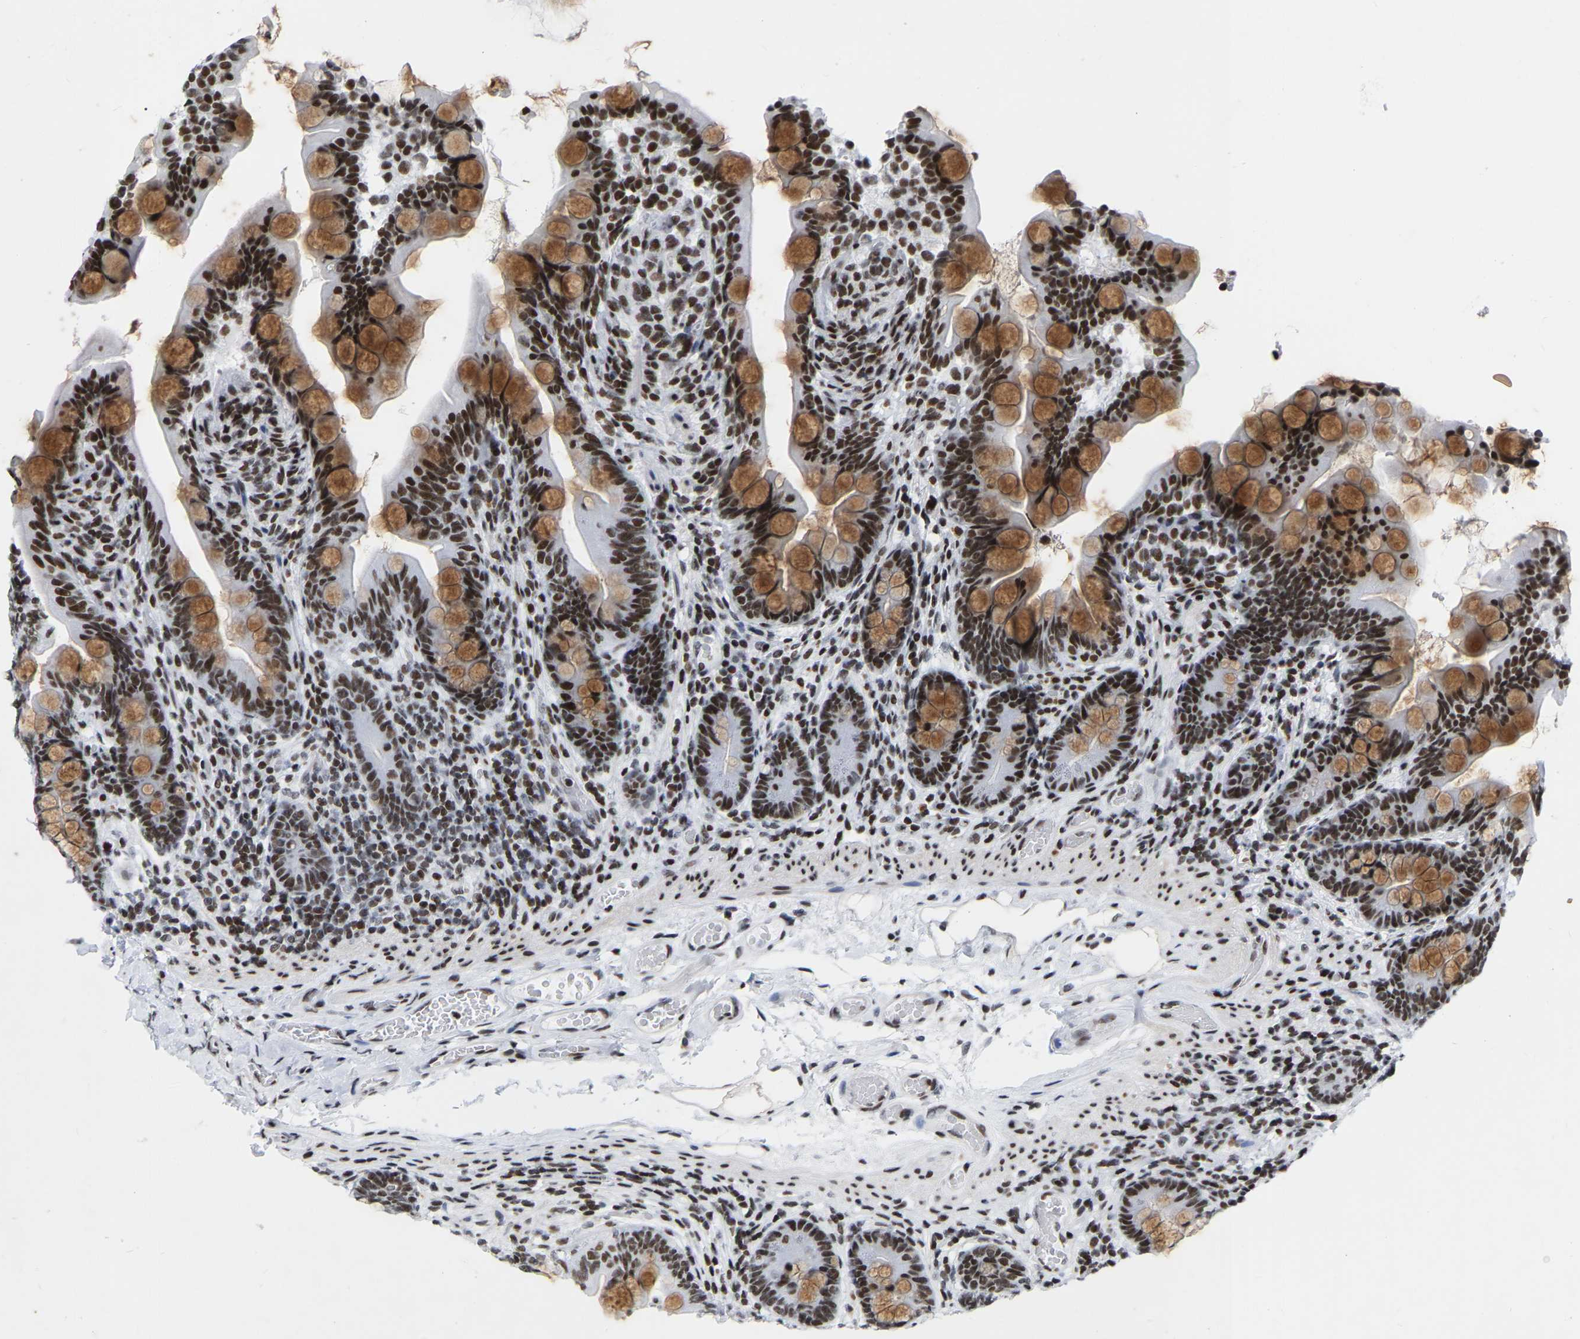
{"staining": {"intensity": "strong", "quantity": ">75%", "location": "cytoplasmic/membranous,nuclear"}, "tissue": "small intestine", "cell_type": "Glandular cells", "image_type": "normal", "snomed": [{"axis": "morphology", "description": "Normal tissue, NOS"}, {"axis": "topography", "description": "Small intestine"}], "caption": "Glandular cells show high levels of strong cytoplasmic/membranous,nuclear expression in about >75% of cells in unremarkable human small intestine.", "gene": "PRCC", "patient": {"sex": "female", "age": 56}}